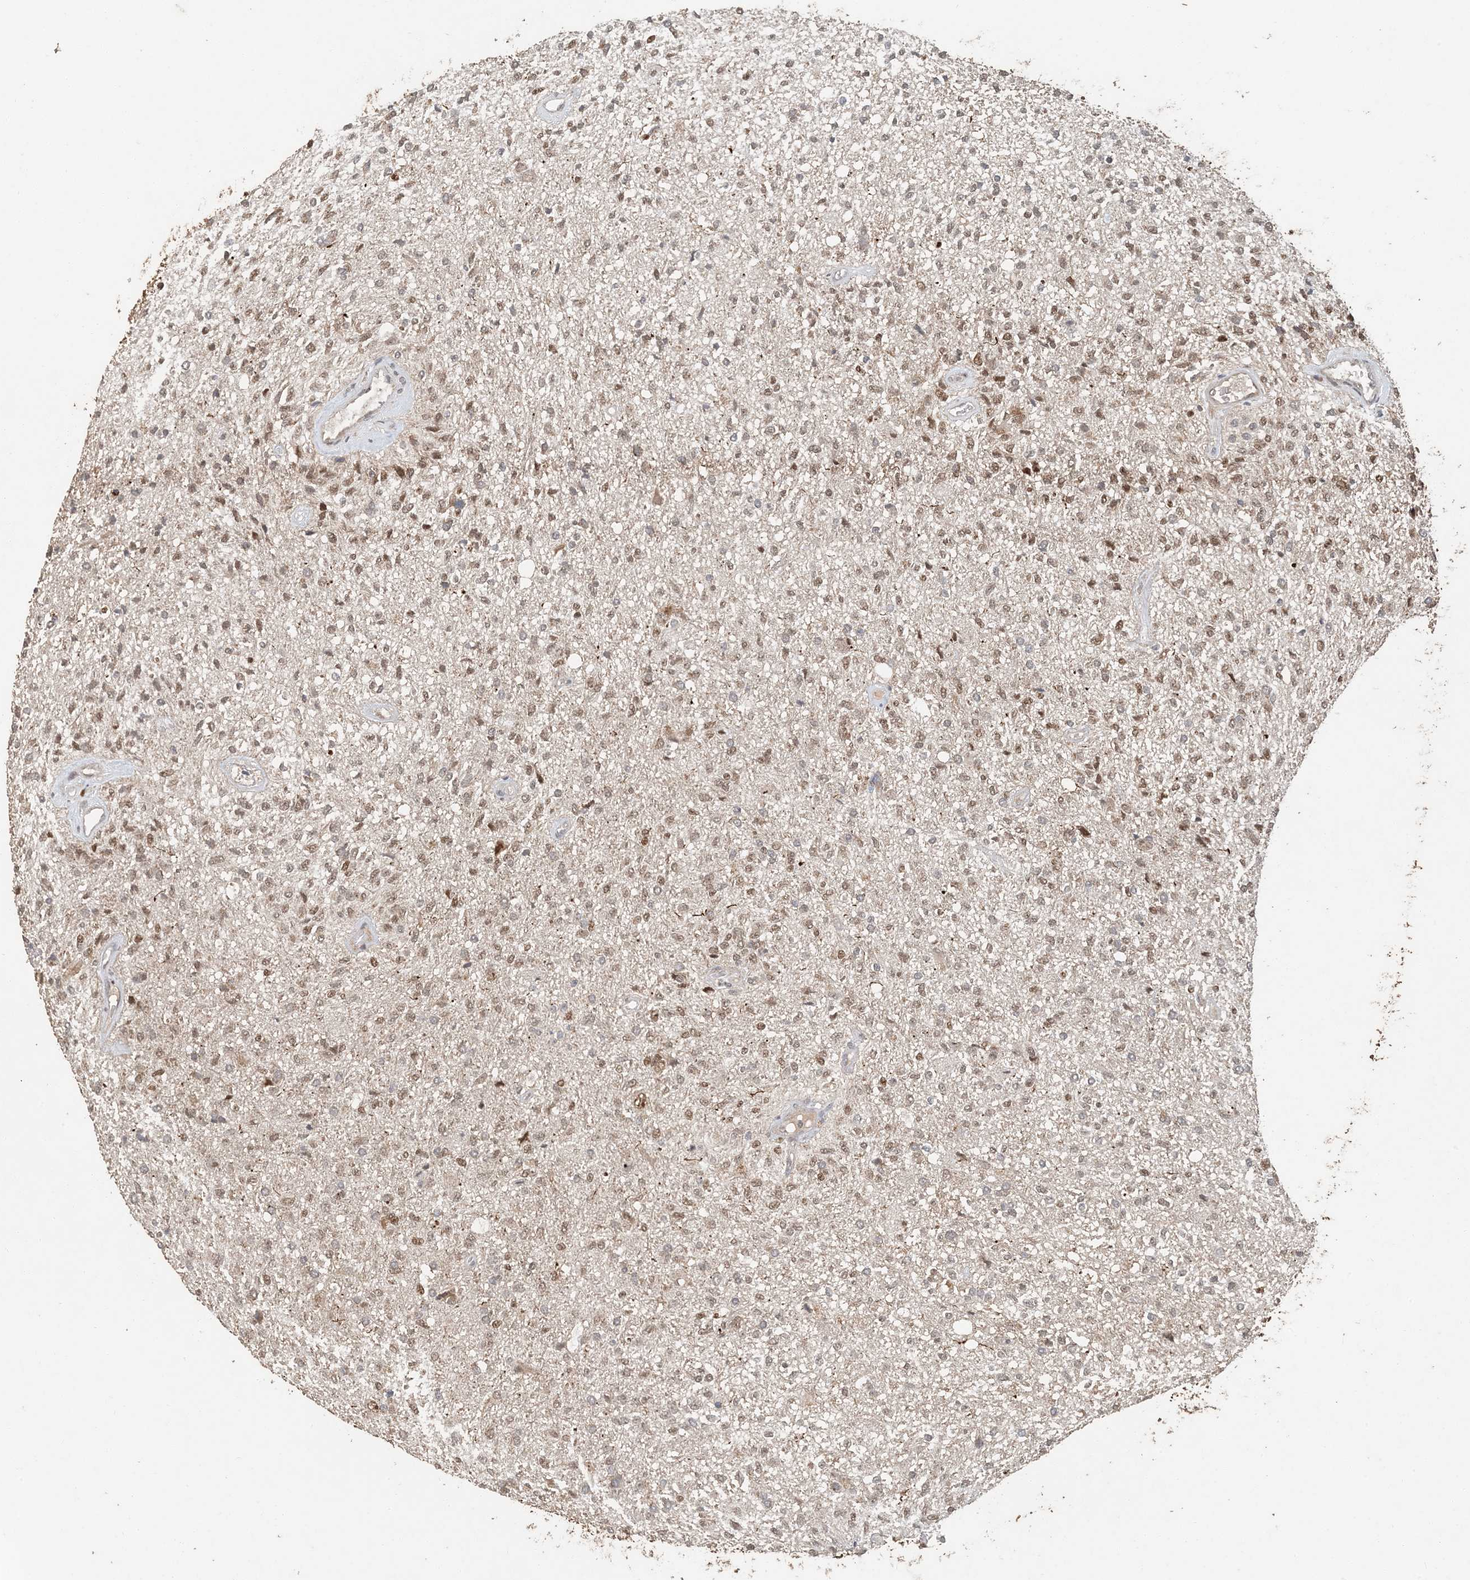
{"staining": {"intensity": "weak", "quantity": ">75%", "location": "nuclear"}, "tissue": "glioma", "cell_type": "Tumor cells", "image_type": "cancer", "snomed": [{"axis": "morphology", "description": "Normal tissue, NOS"}, {"axis": "morphology", "description": "Glioma, malignant, High grade"}, {"axis": "topography", "description": "Cerebral cortex"}], "caption": "Protein expression analysis of human malignant glioma (high-grade) reveals weak nuclear staining in about >75% of tumor cells.", "gene": "ATP13A2", "patient": {"sex": "male", "age": 77}}